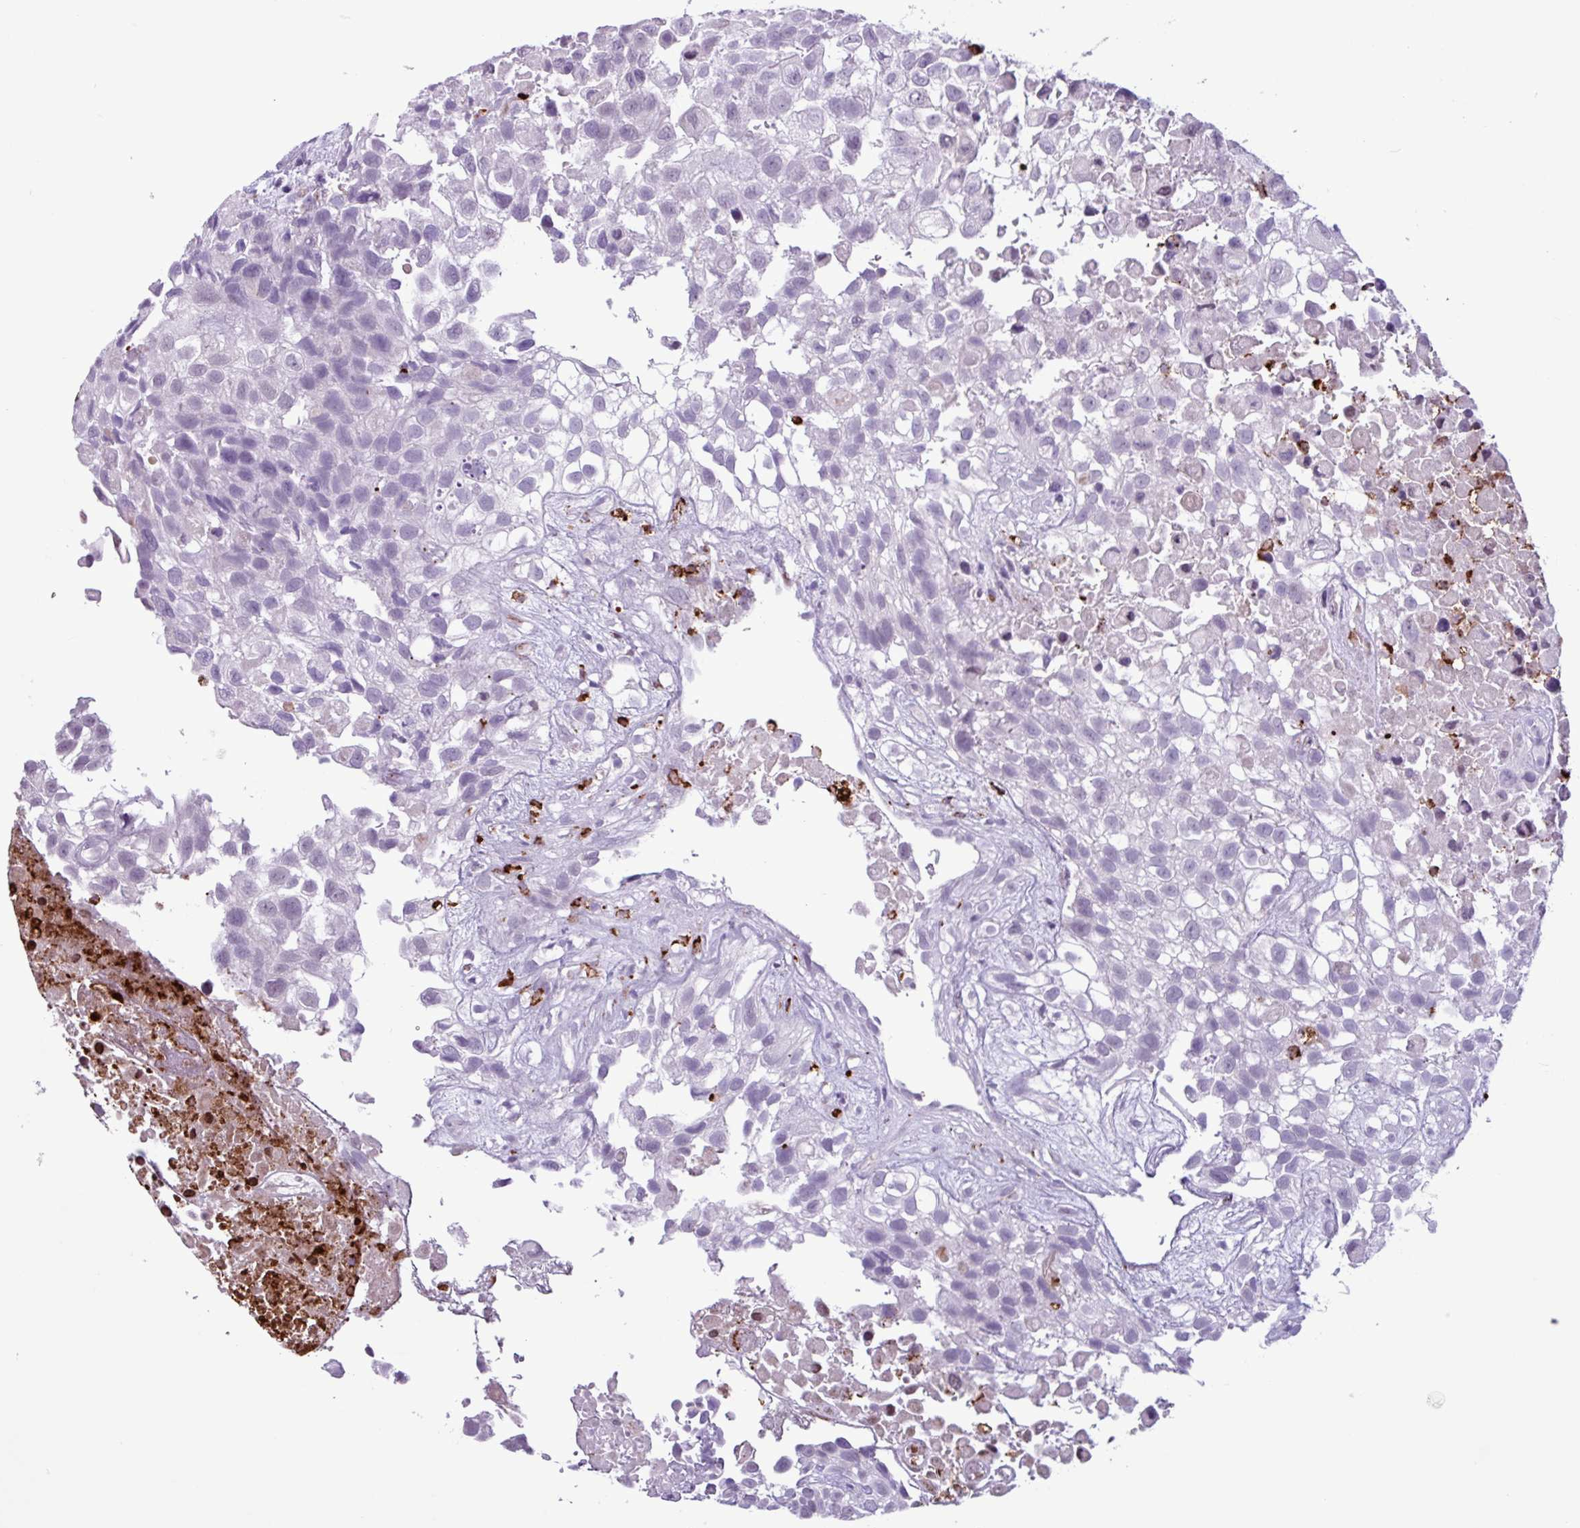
{"staining": {"intensity": "negative", "quantity": "none", "location": "none"}, "tissue": "urothelial cancer", "cell_type": "Tumor cells", "image_type": "cancer", "snomed": [{"axis": "morphology", "description": "Urothelial carcinoma, High grade"}, {"axis": "topography", "description": "Urinary bladder"}], "caption": "This is a micrograph of immunohistochemistry (IHC) staining of urothelial cancer, which shows no staining in tumor cells.", "gene": "TMEM178A", "patient": {"sex": "male", "age": 56}}